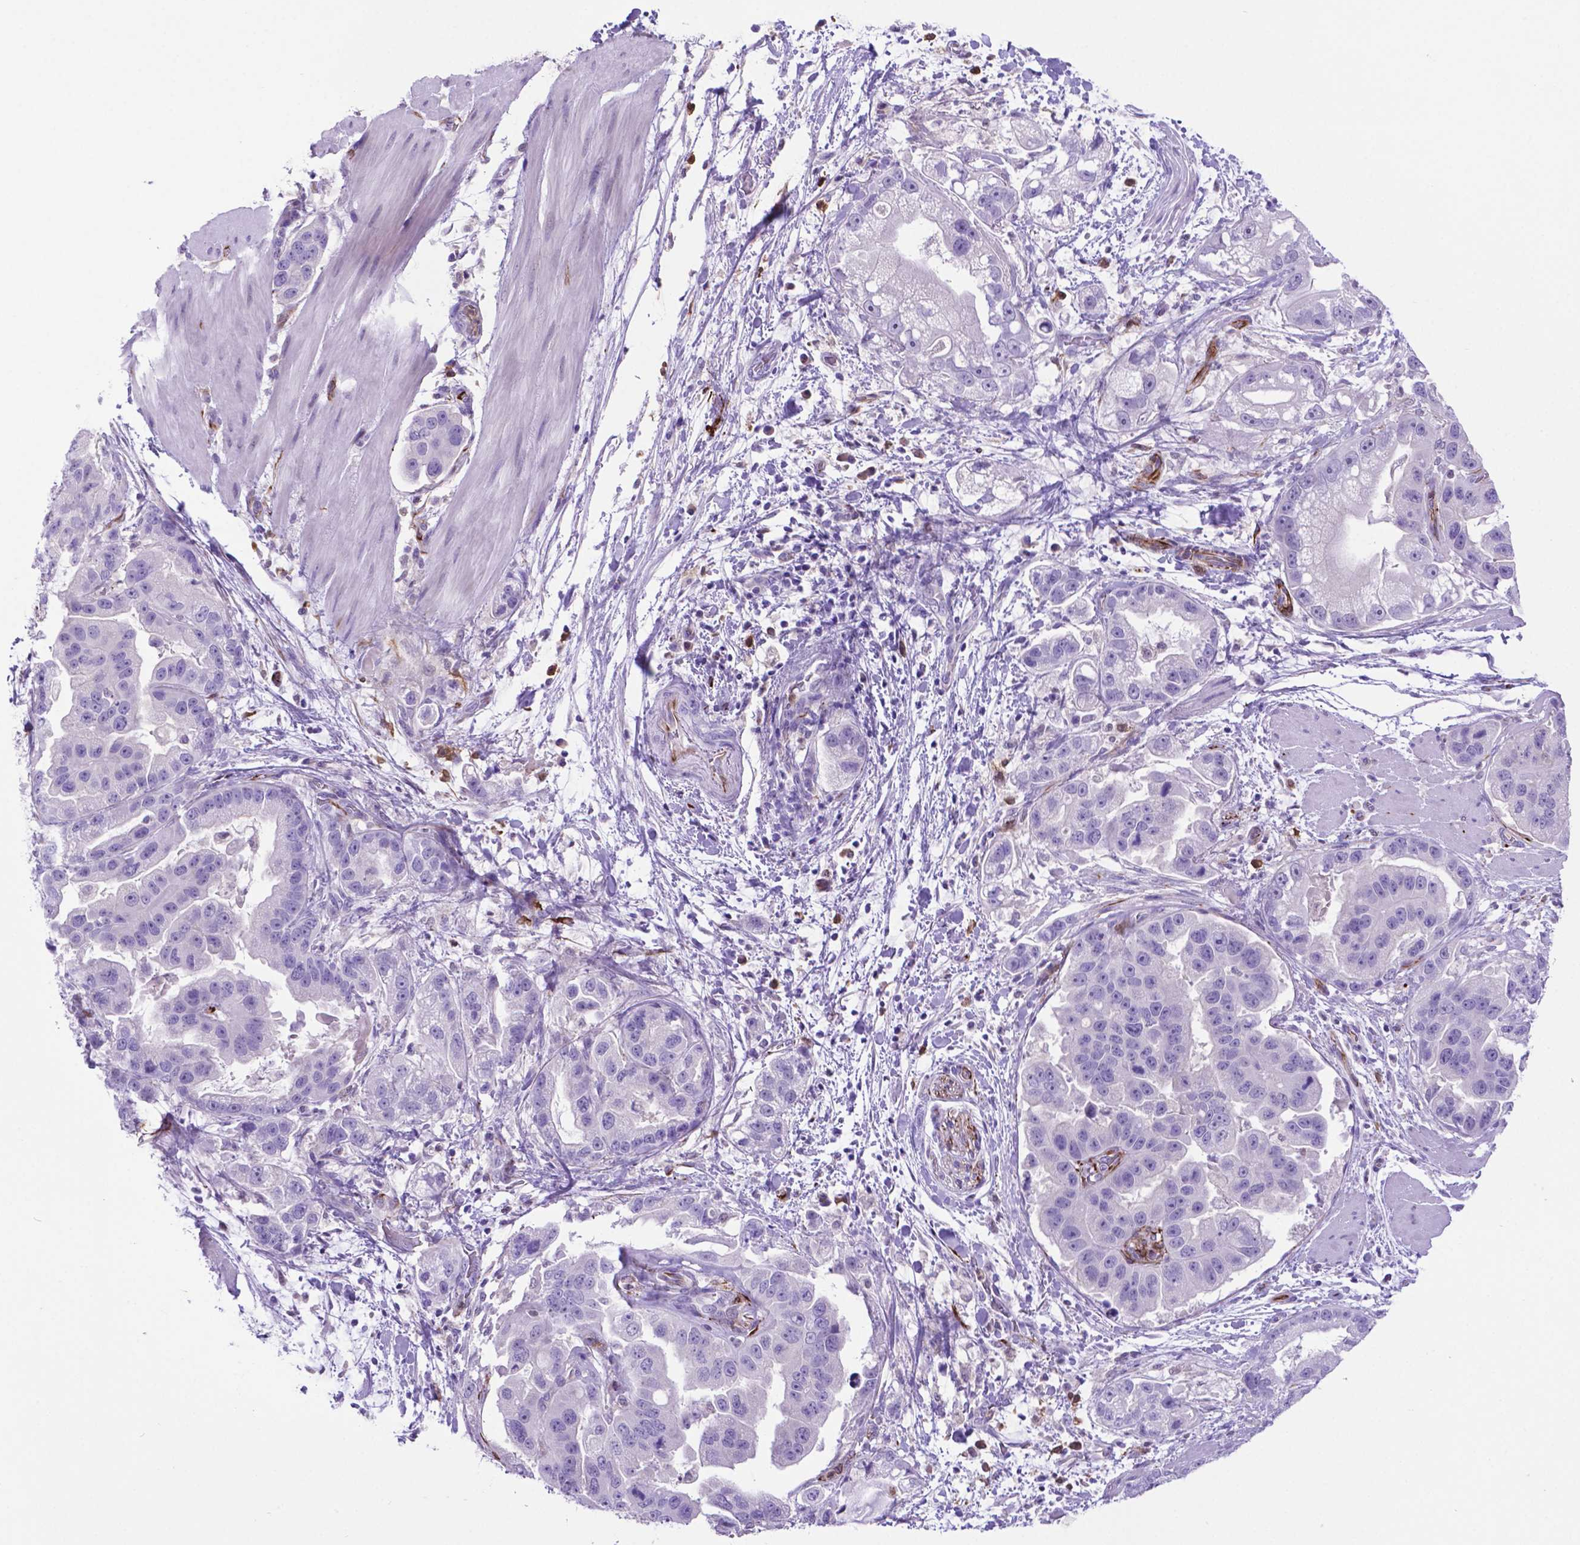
{"staining": {"intensity": "negative", "quantity": "none", "location": "none"}, "tissue": "stomach cancer", "cell_type": "Tumor cells", "image_type": "cancer", "snomed": [{"axis": "morphology", "description": "Adenocarcinoma, NOS"}, {"axis": "topography", "description": "Stomach"}], "caption": "DAB immunohistochemical staining of human stomach cancer (adenocarcinoma) displays no significant staining in tumor cells. (Brightfield microscopy of DAB IHC at high magnification).", "gene": "LZTR1", "patient": {"sex": "male", "age": 59}}